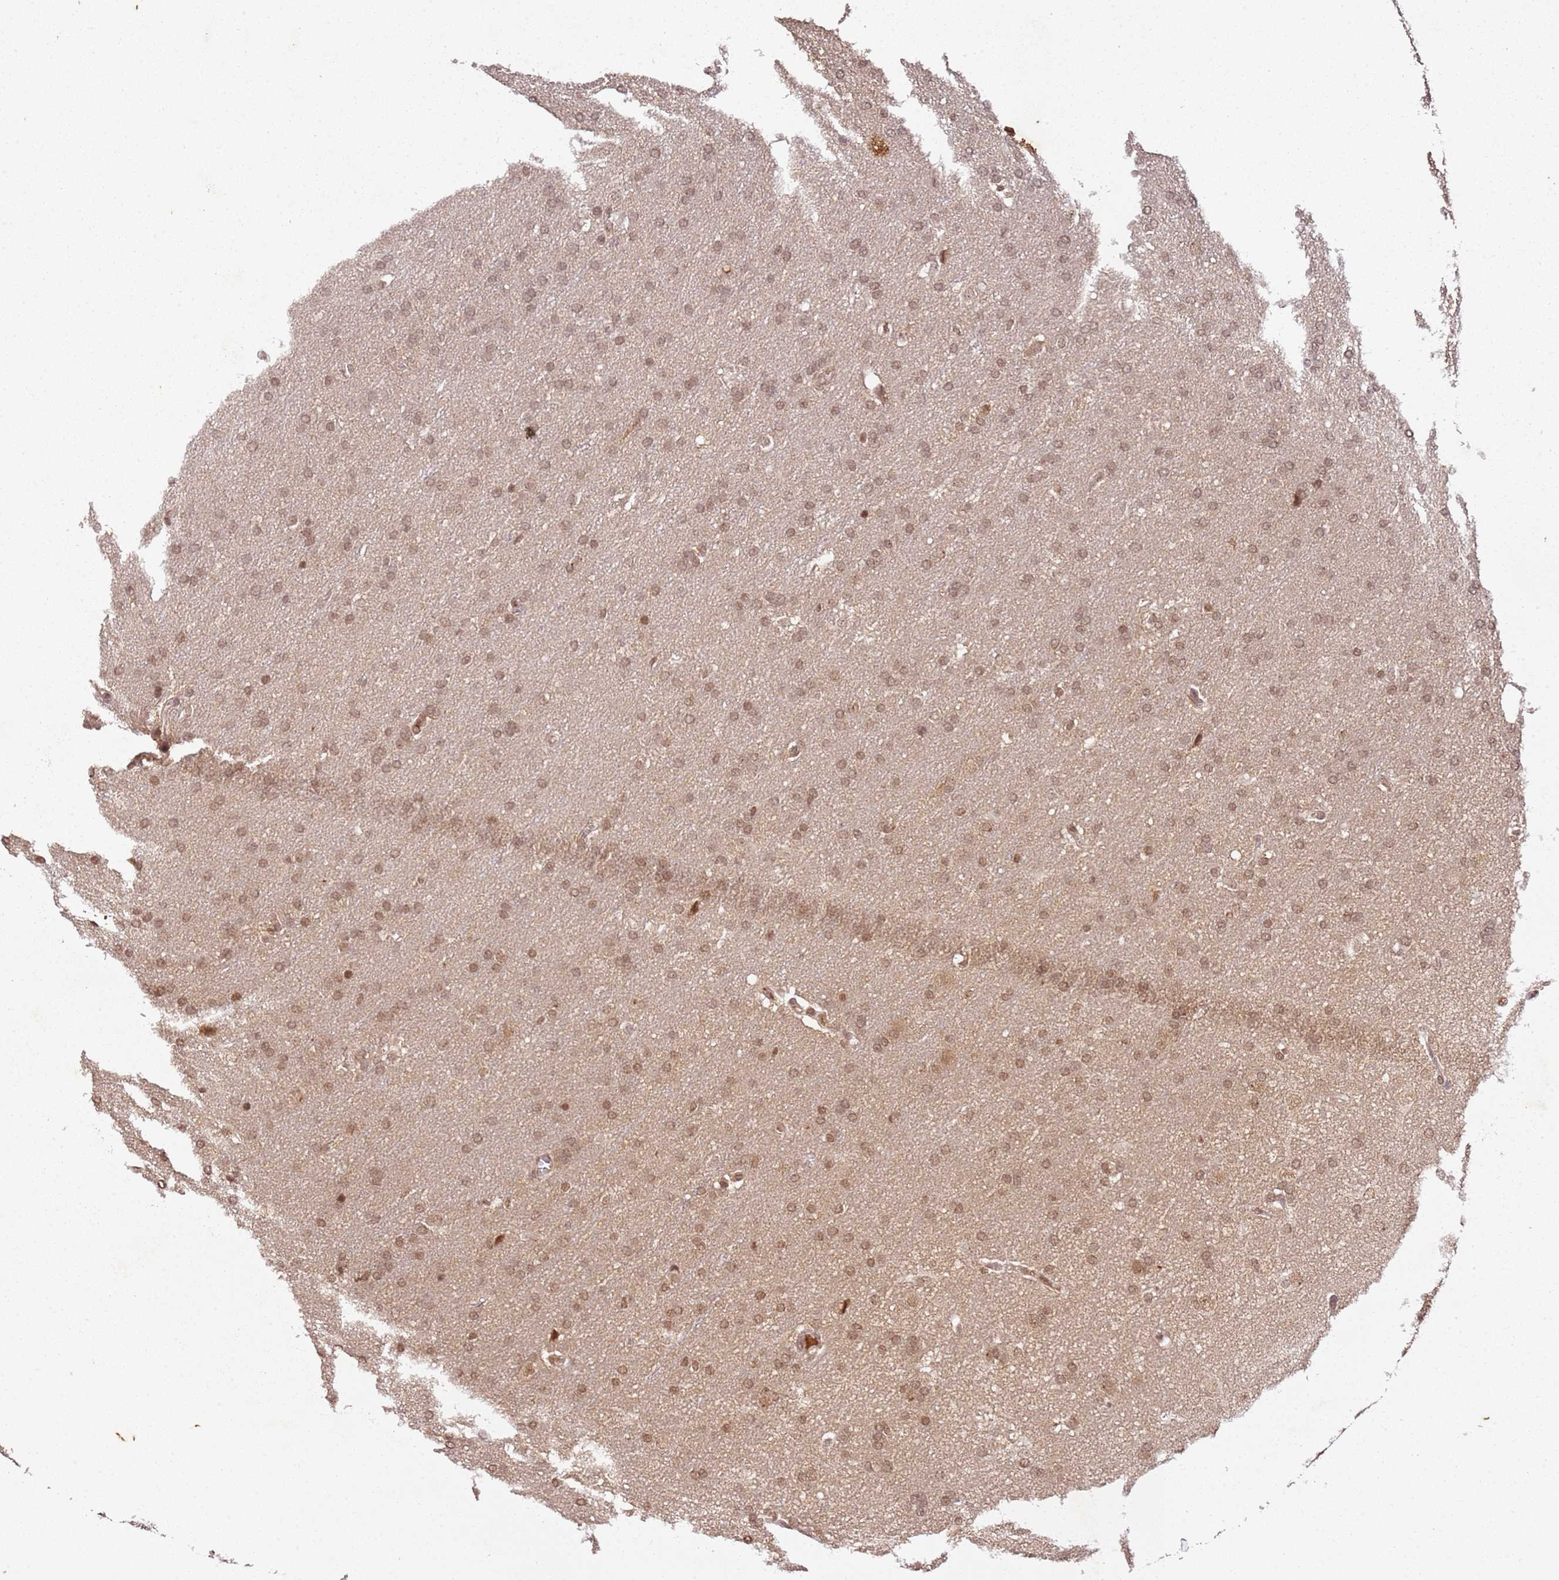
{"staining": {"intensity": "moderate", "quantity": ">75%", "location": "nuclear"}, "tissue": "glioma", "cell_type": "Tumor cells", "image_type": "cancer", "snomed": [{"axis": "morphology", "description": "Glioma, malignant, Low grade"}, {"axis": "topography", "description": "Brain"}], "caption": "Human malignant glioma (low-grade) stained with a brown dye reveals moderate nuclear positive expression in about >75% of tumor cells.", "gene": "COL1A2", "patient": {"sex": "female", "age": 32}}